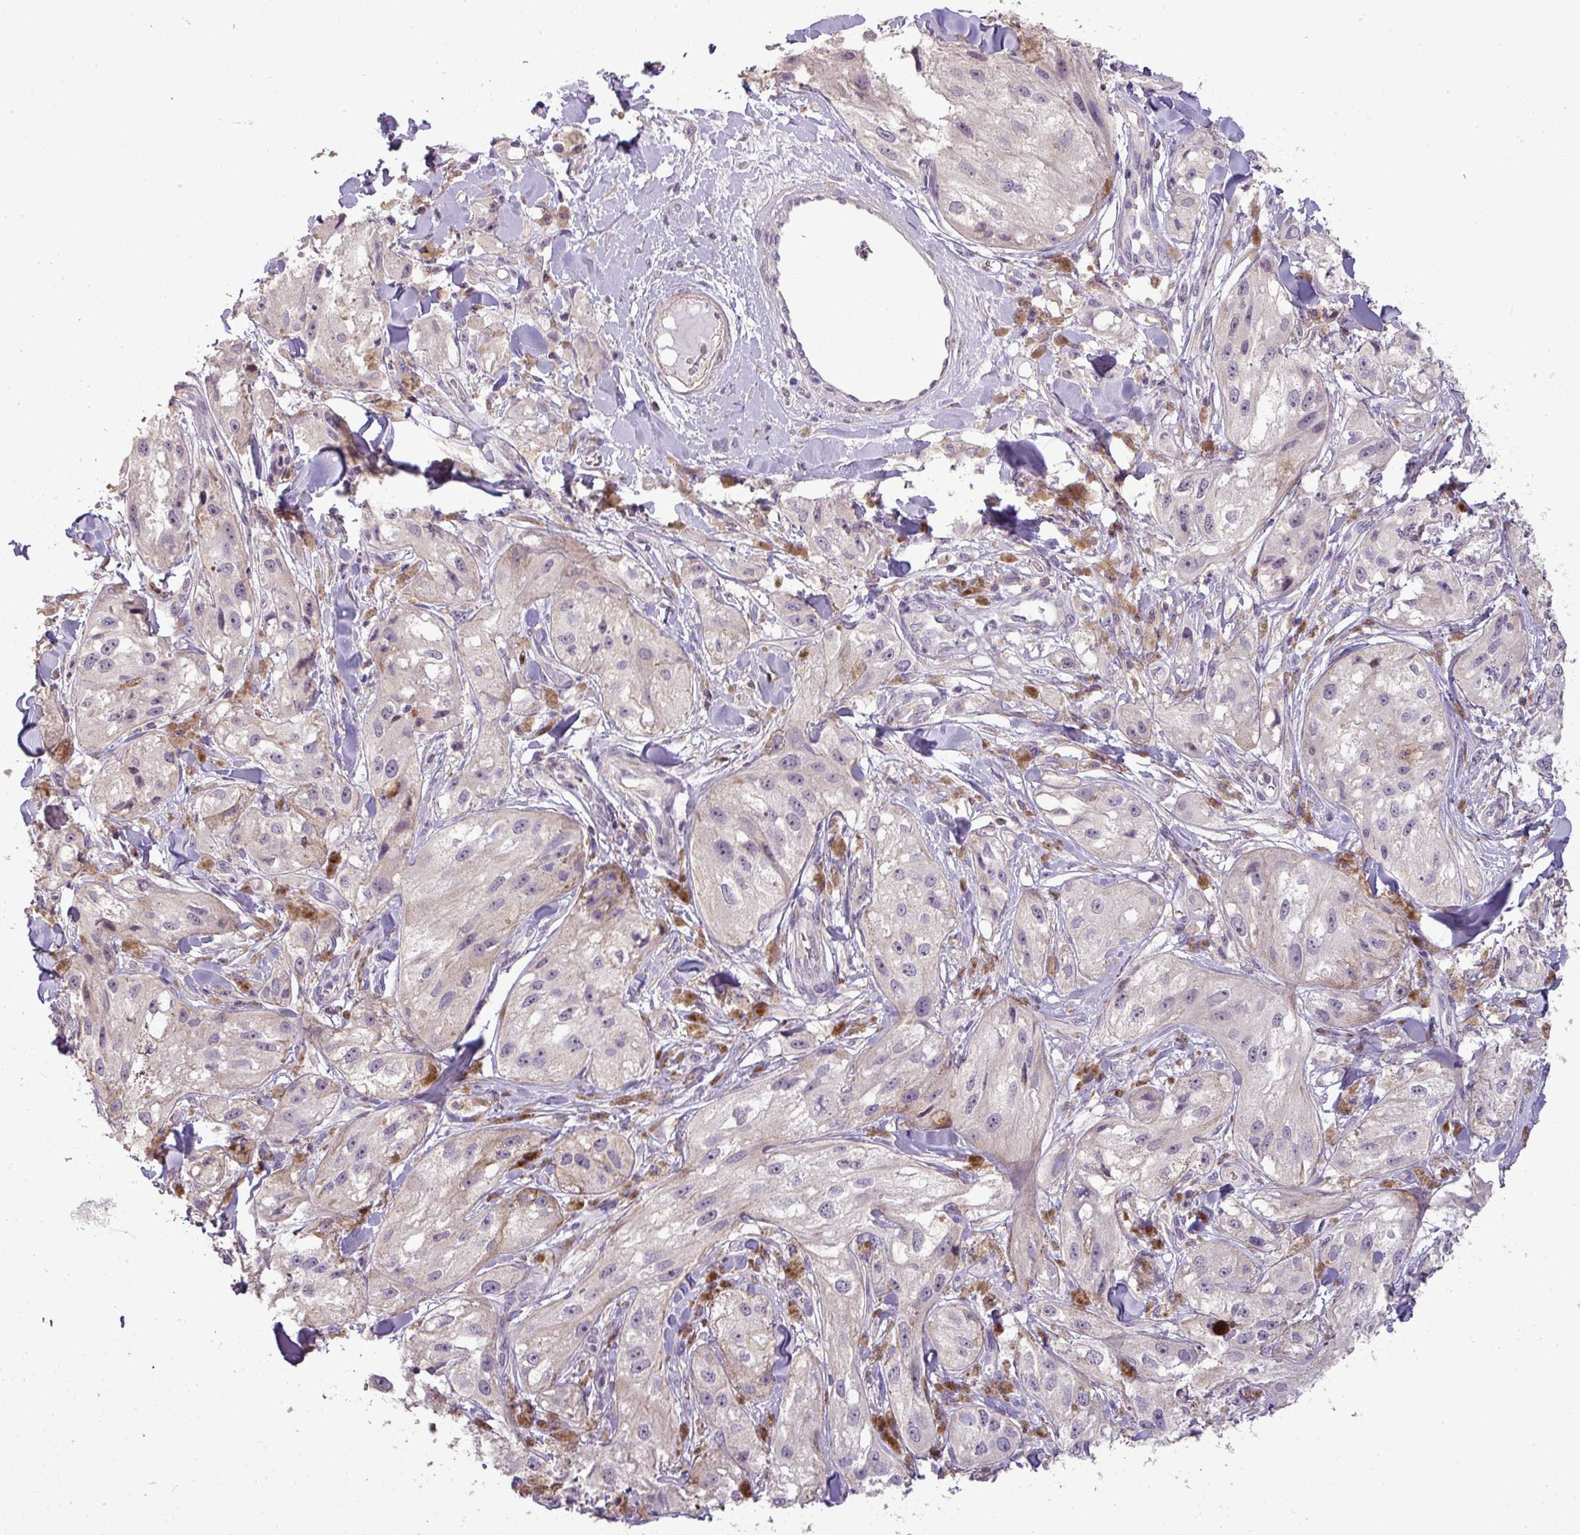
{"staining": {"intensity": "negative", "quantity": "none", "location": "none"}, "tissue": "melanoma", "cell_type": "Tumor cells", "image_type": "cancer", "snomed": [{"axis": "morphology", "description": "Malignant melanoma, NOS"}, {"axis": "topography", "description": "Skin"}], "caption": "This is a photomicrograph of IHC staining of melanoma, which shows no positivity in tumor cells. (Stains: DAB (3,3'-diaminobenzidine) immunohistochemistry with hematoxylin counter stain, Microscopy: brightfield microscopy at high magnification).", "gene": "LY9", "patient": {"sex": "male", "age": 88}}